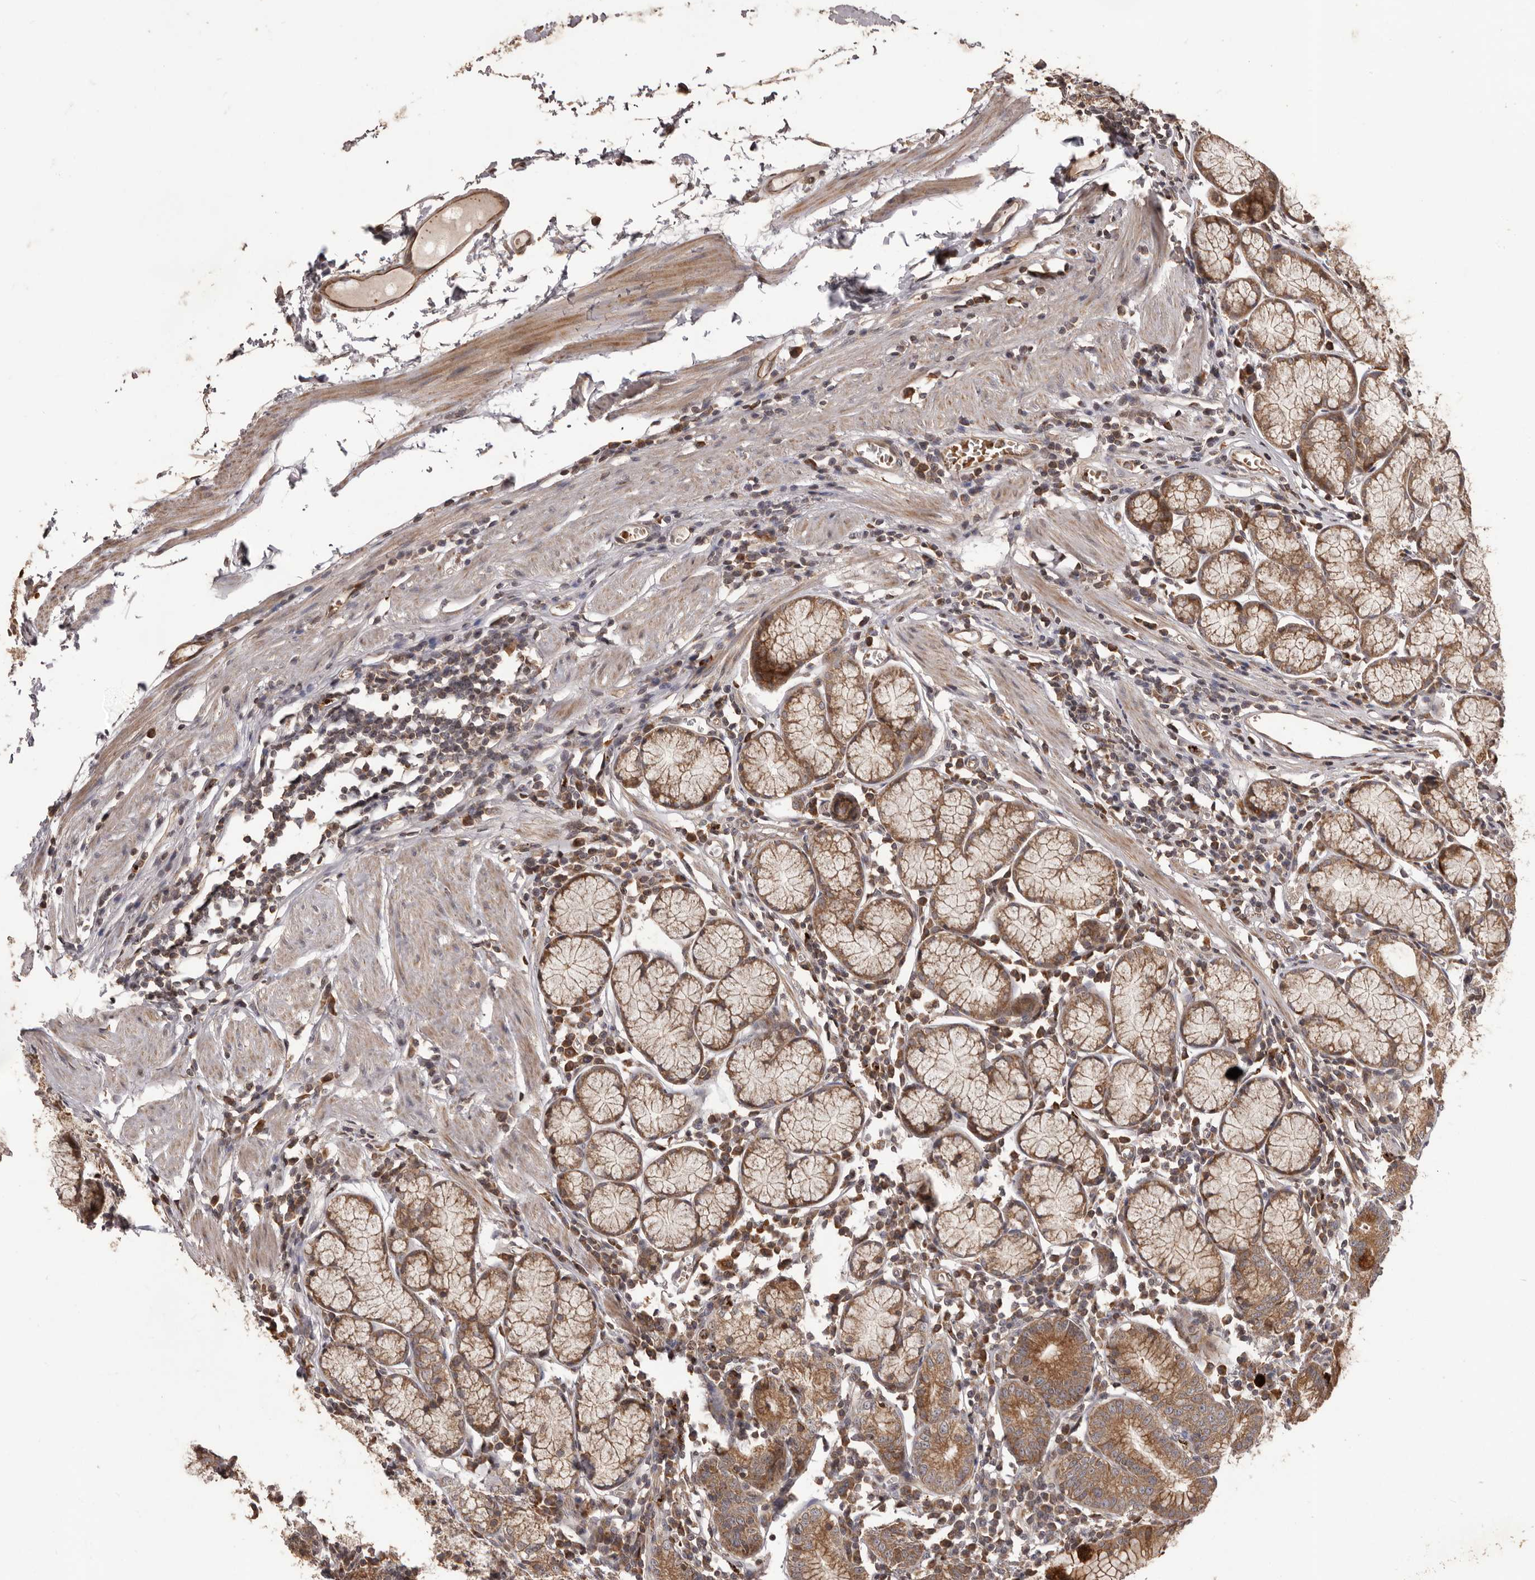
{"staining": {"intensity": "moderate", "quantity": ">75%", "location": "cytoplasmic/membranous"}, "tissue": "stomach", "cell_type": "Glandular cells", "image_type": "normal", "snomed": [{"axis": "morphology", "description": "Normal tissue, NOS"}, {"axis": "topography", "description": "Stomach"}], "caption": "Immunohistochemical staining of normal human stomach shows moderate cytoplasmic/membranous protein expression in about >75% of glandular cells.", "gene": "QRSL1", "patient": {"sex": "male", "age": 55}}